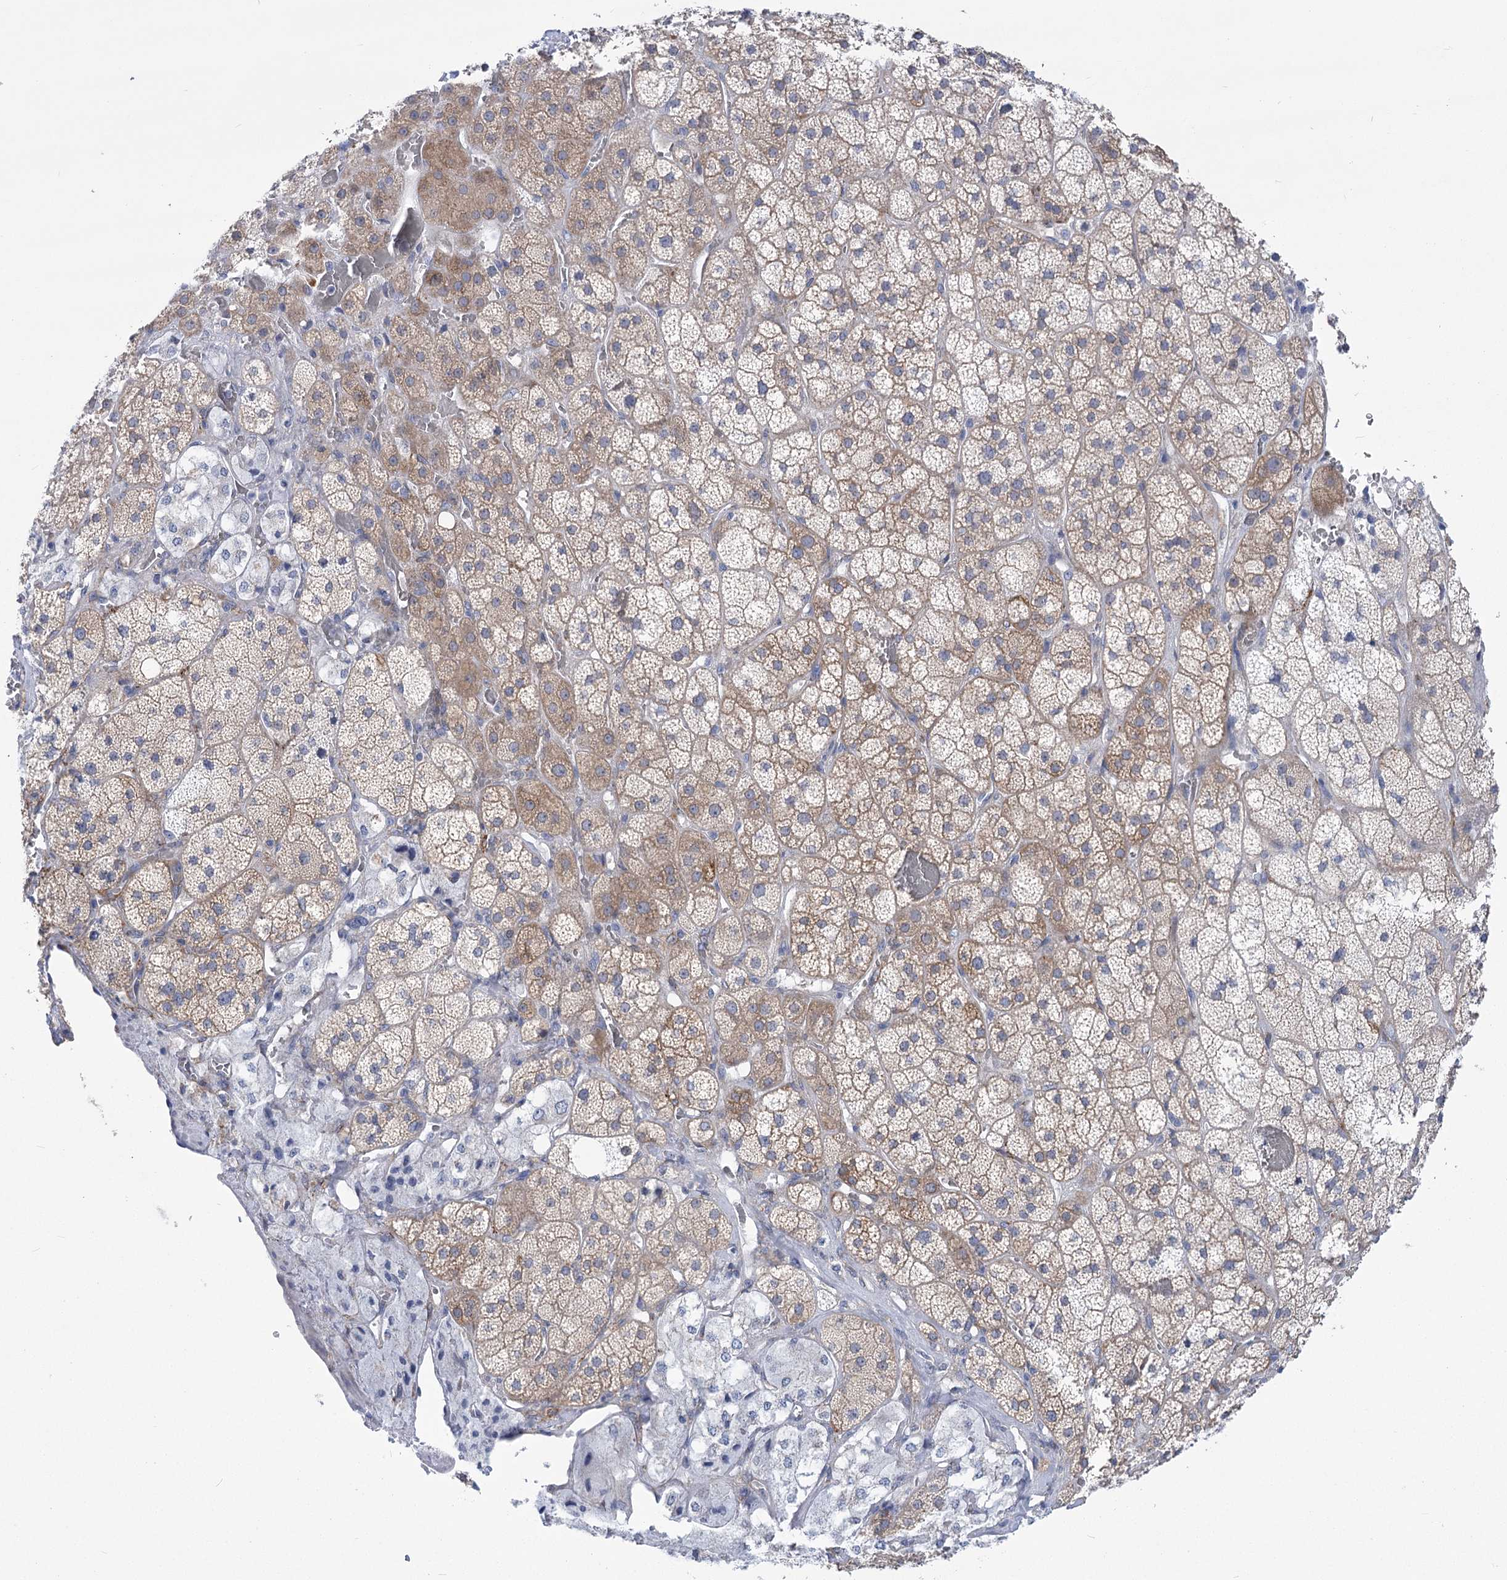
{"staining": {"intensity": "moderate", "quantity": "<25%", "location": "cytoplasmic/membranous"}, "tissue": "adrenal gland", "cell_type": "Glandular cells", "image_type": "normal", "snomed": [{"axis": "morphology", "description": "Normal tissue, NOS"}, {"axis": "topography", "description": "Adrenal gland"}], "caption": "Immunohistochemistry (IHC) (DAB (3,3'-diaminobenzidine)) staining of normal human adrenal gland demonstrates moderate cytoplasmic/membranous protein staining in about <25% of glandular cells.", "gene": "YTHDC2", "patient": {"sex": "male", "age": 57}}